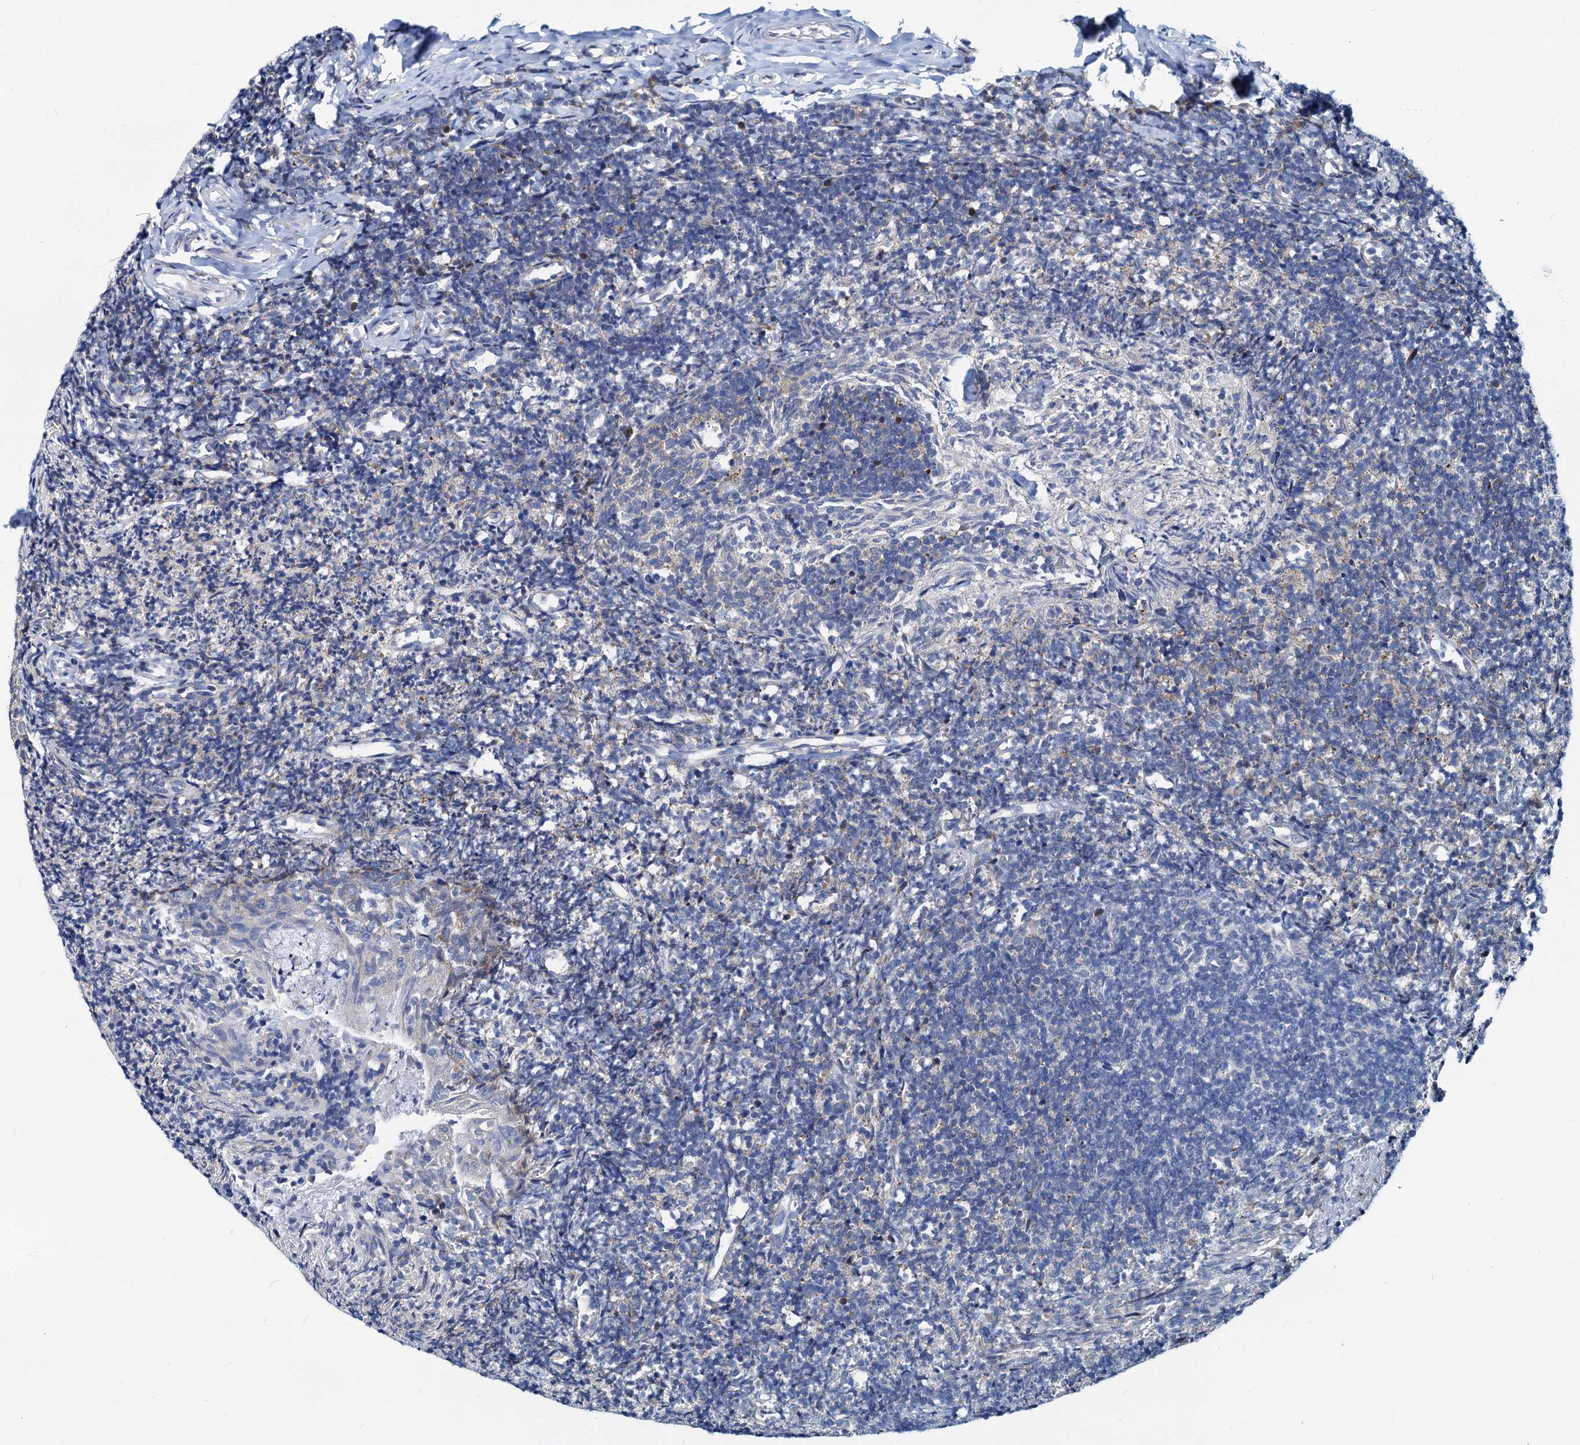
{"staining": {"intensity": "weak", "quantity": "<25%", "location": "nuclear"}, "tissue": "tonsil", "cell_type": "Germinal center cells", "image_type": "normal", "snomed": [{"axis": "morphology", "description": "Normal tissue, NOS"}, {"axis": "topography", "description": "Tonsil"}], "caption": "Immunohistochemistry photomicrograph of normal tonsil: human tonsil stained with DAB displays no significant protein expression in germinal center cells. The staining was performed using DAB to visualize the protein expression in brown, while the nuclei were stained in blue with hematoxylin (Magnification: 20x).", "gene": "PTGES3", "patient": {"sex": "female", "age": 10}}